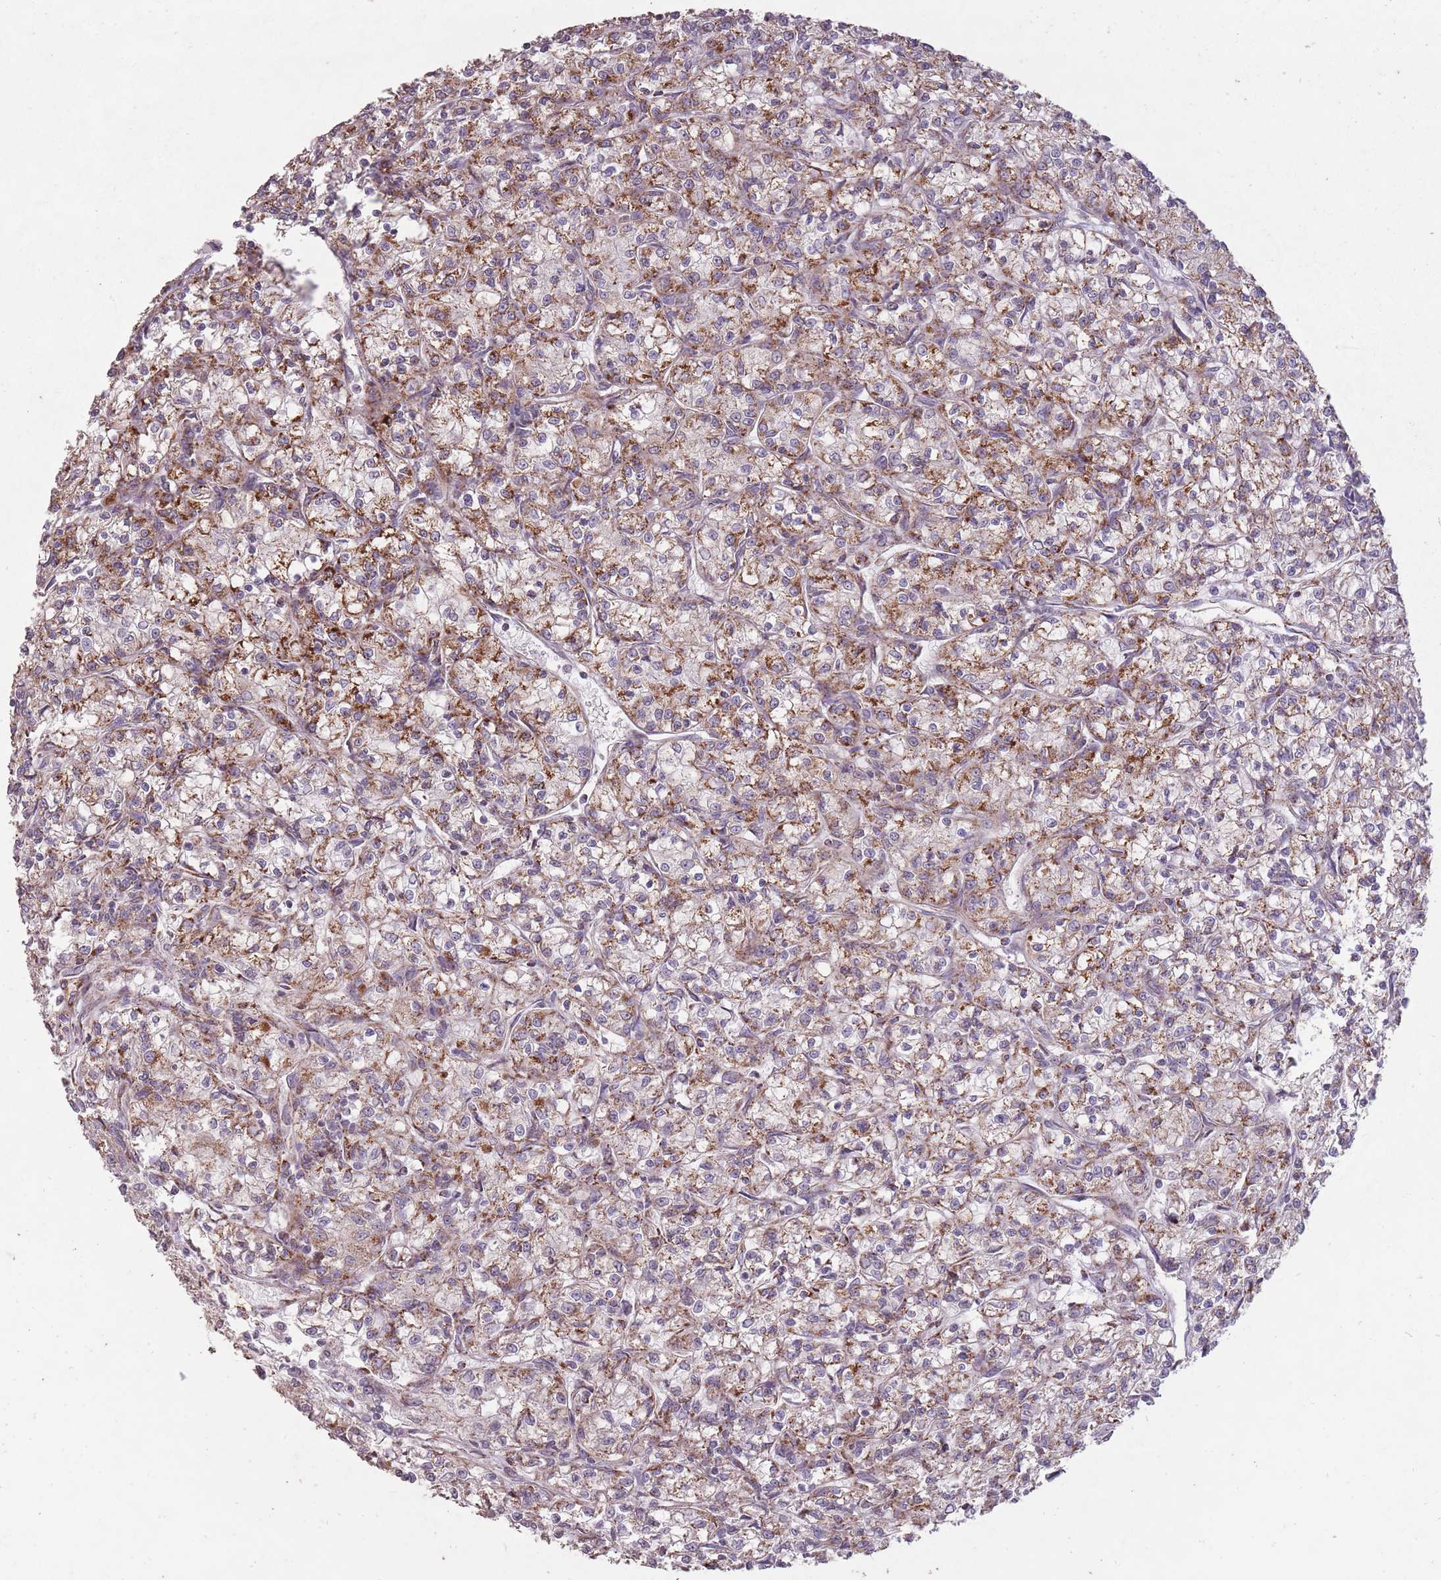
{"staining": {"intensity": "strong", "quantity": "25%-75%", "location": "cytoplasmic/membranous"}, "tissue": "renal cancer", "cell_type": "Tumor cells", "image_type": "cancer", "snomed": [{"axis": "morphology", "description": "Adenocarcinoma, NOS"}, {"axis": "topography", "description": "Kidney"}], "caption": "Tumor cells show high levels of strong cytoplasmic/membranous positivity in about 25%-75% of cells in renal cancer (adenocarcinoma).", "gene": "CNOT8", "patient": {"sex": "female", "age": 59}}